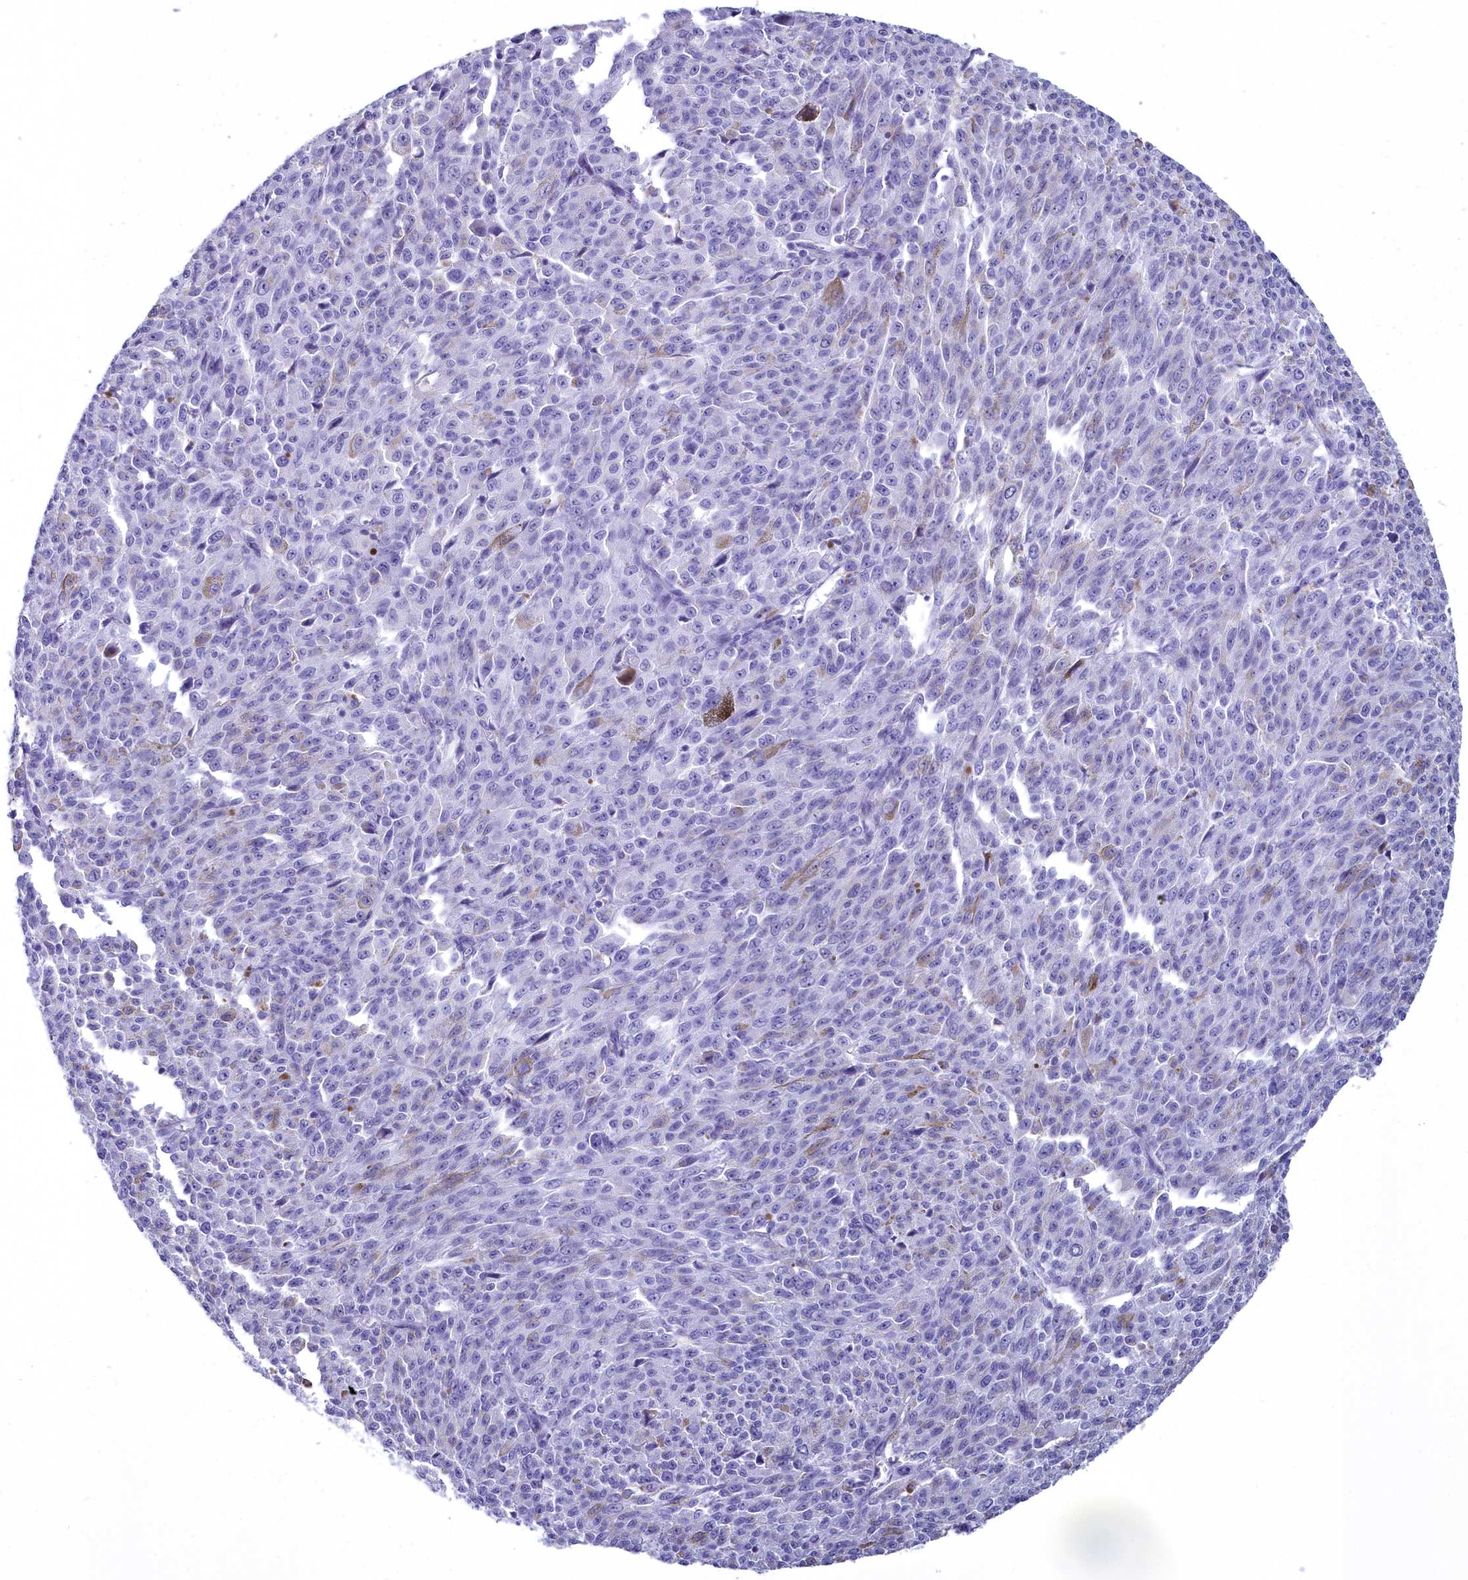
{"staining": {"intensity": "weak", "quantity": "<25%", "location": "cytoplasmic/membranous"}, "tissue": "melanoma", "cell_type": "Tumor cells", "image_type": "cancer", "snomed": [{"axis": "morphology", "description": "Malignant melanoma, NOS"}, {"axis": "topography", "description": "Skin"}], "caption": "Melanoma stained for a protein using immunohistochemistry demonstrates no staining tumor cells.", "gene": "MAP6", "patient": {"sex": "female", "age": 52}}